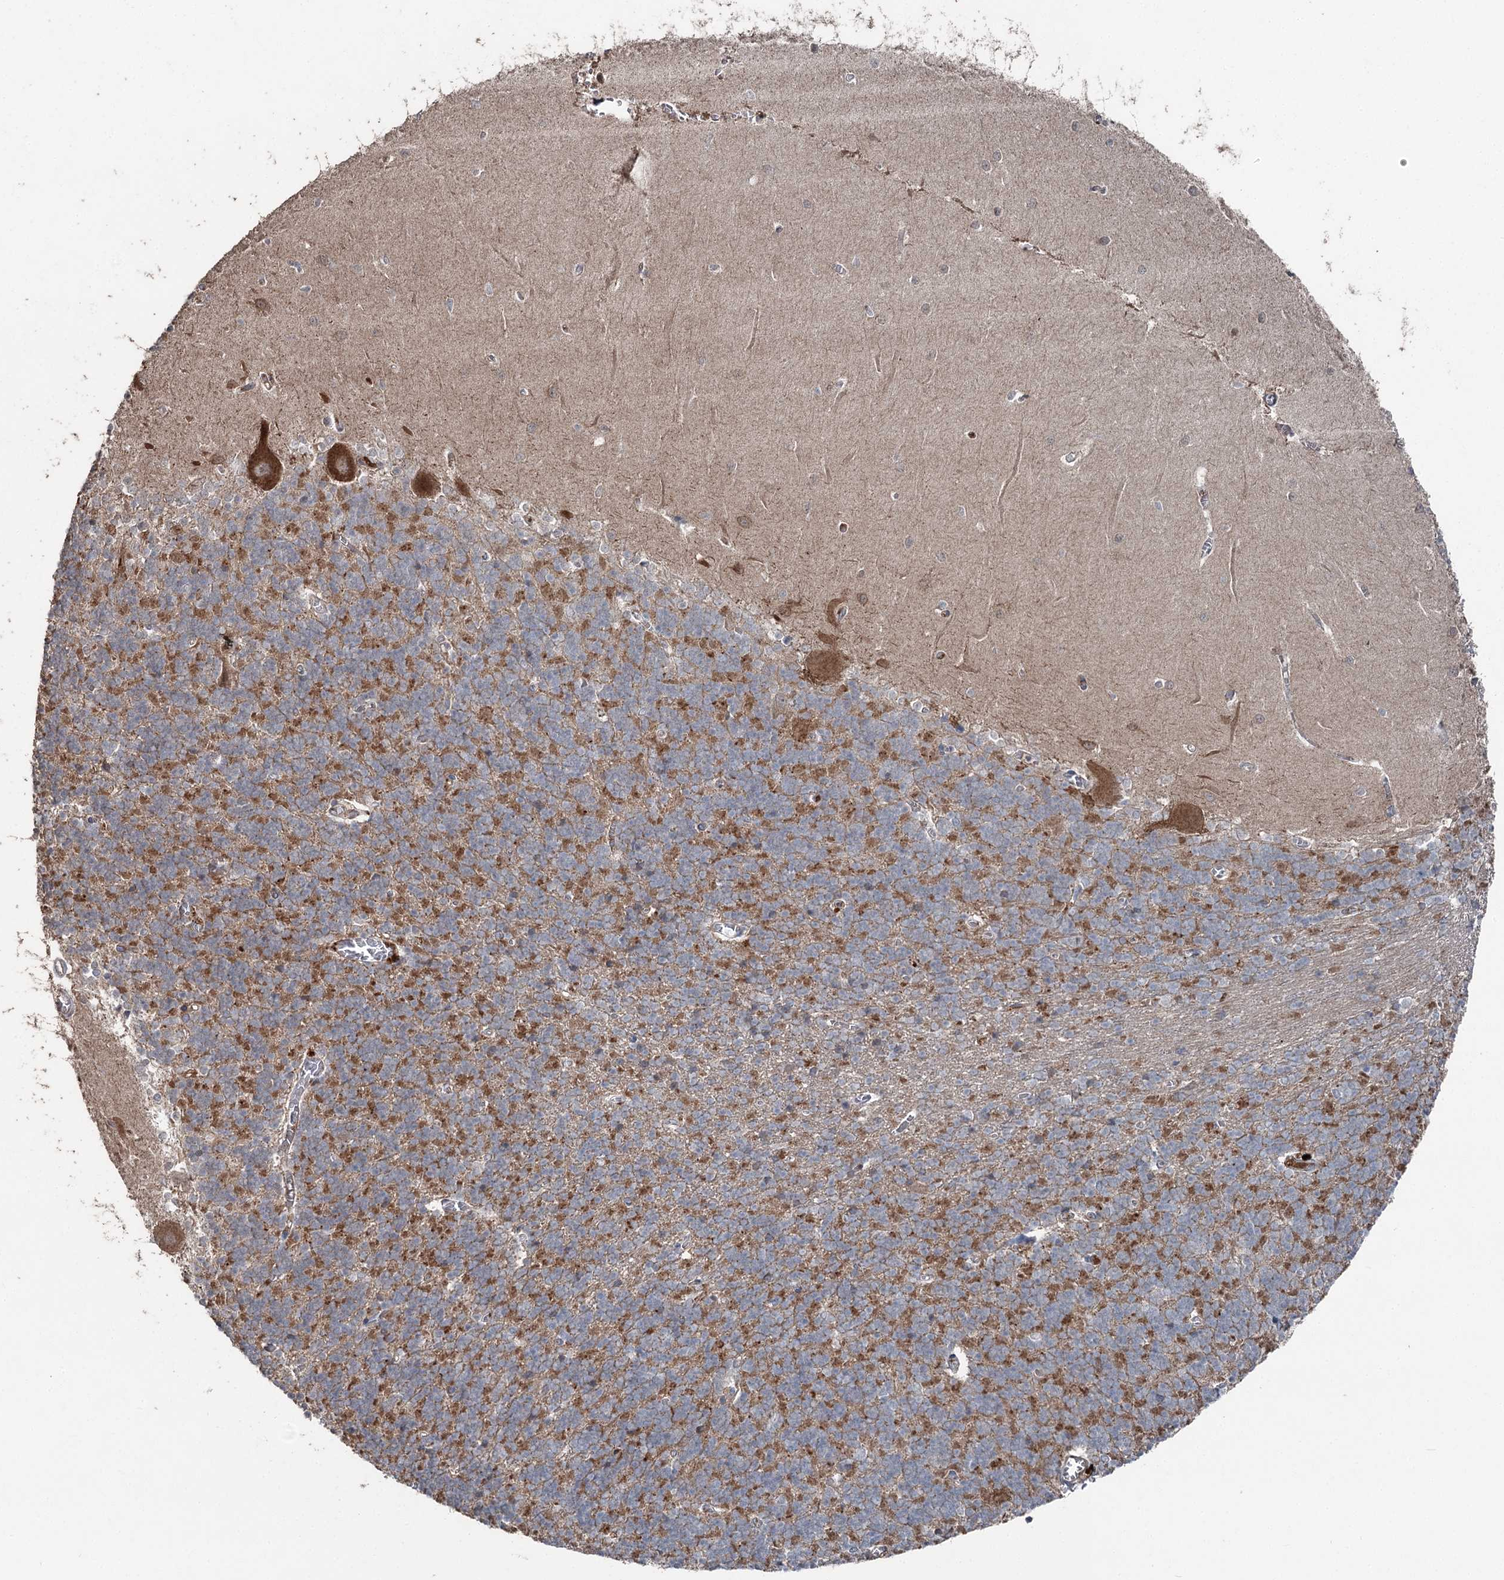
{"staining": {"intensity": "moderate", "quantity": "25%-75%", "location": "cytoplasmic/membranous"}, "tissue": "cerebellum", "cell_type": "Cells in granular layer", "image_type": "normal", "snomed": [{"axis": "morphology", "description": "Normal tissue, NOS"}, {"axis": "topography", "description": "Cerebellum"}], "caption": "A high-resolution photomicrograph shows IHC staining of unremarkable cerebellum, which reveals moderate cytoplasmic/membranous positivity in about 25%-75% of cells in granular layer.", "gene": "MAPK8IP2", "patient": {"sex": "male", "age": 37}}